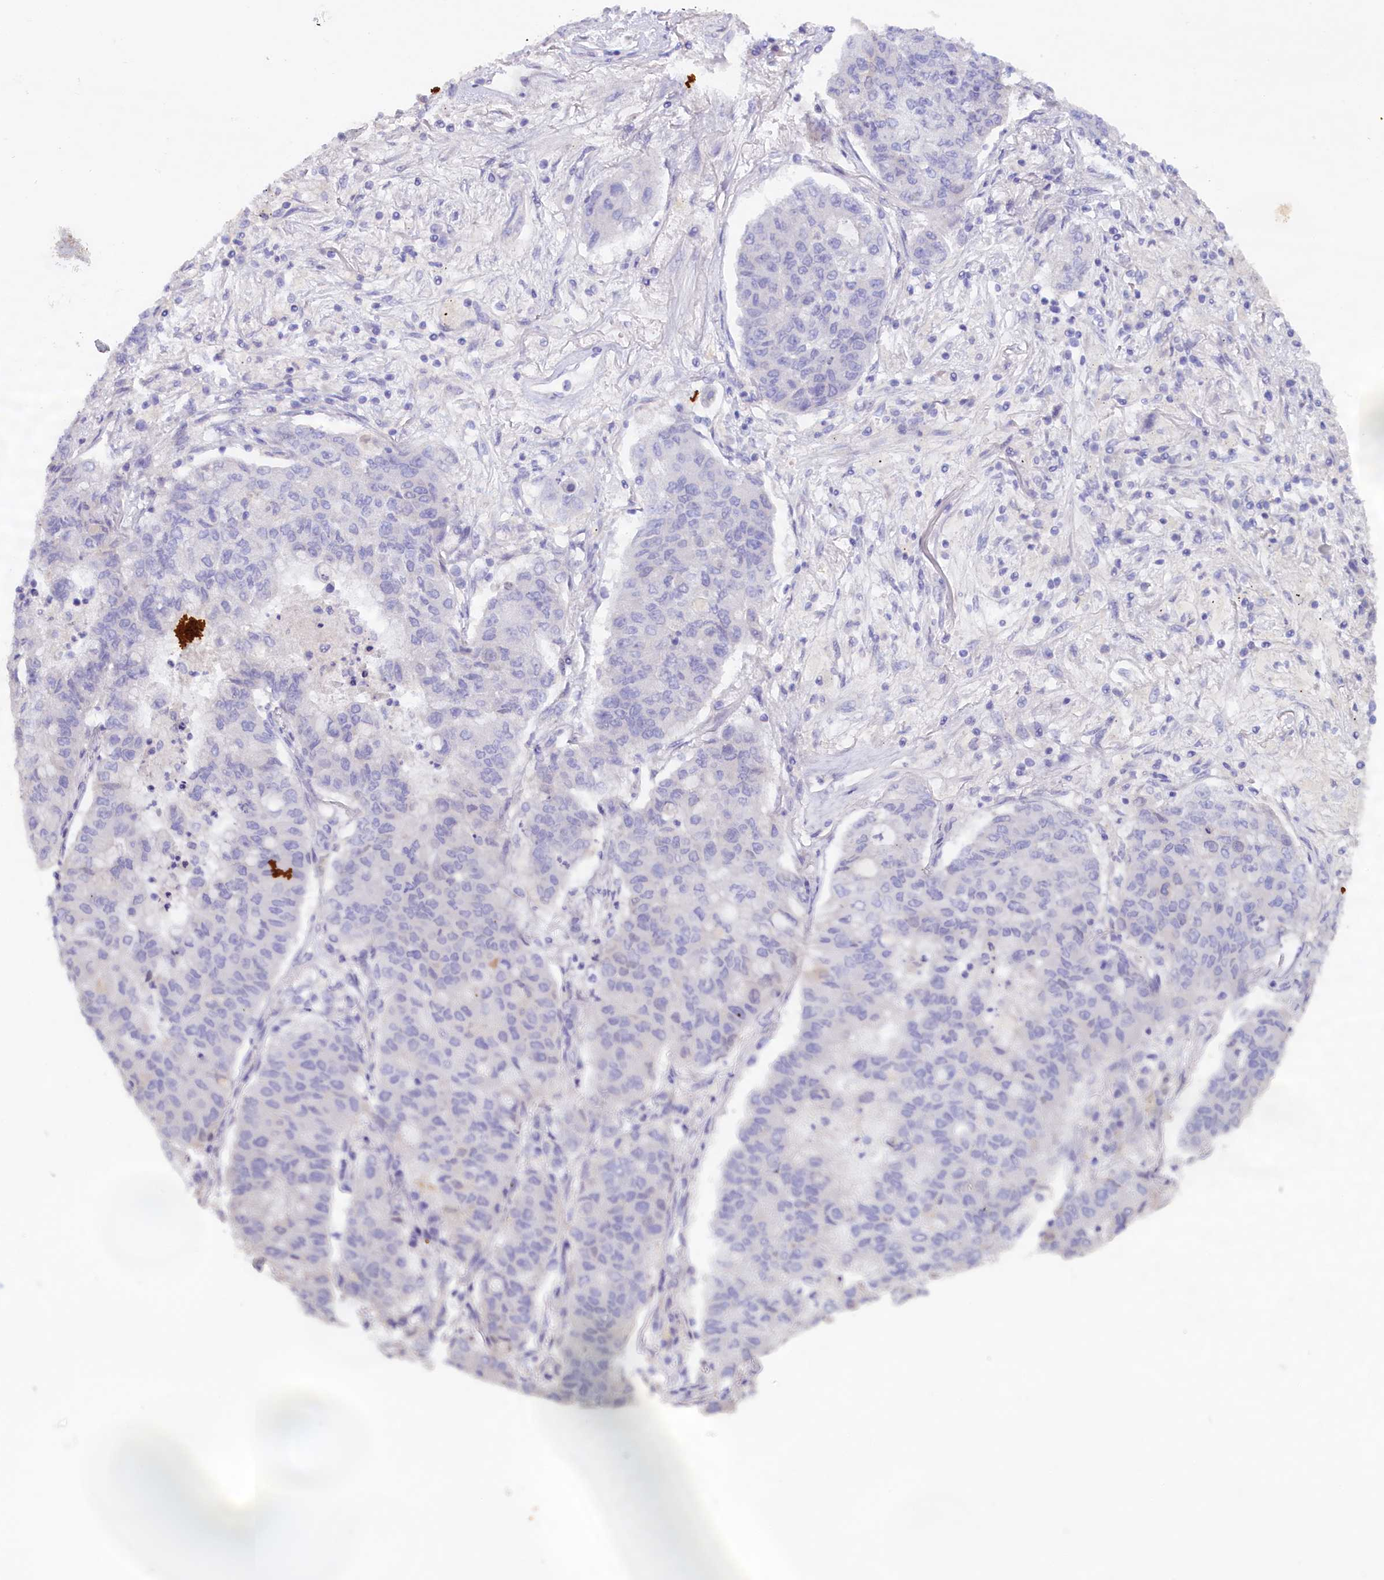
{"staining": {"intensity": "negative", "quantity": "none", "location": "none"}, "tissue": "lung cancer", "cell_type": "Tumor cells", "image_type": "cancer", "snomed": [{"axis": "morphology", "description": "Squamous cell carcinoma, NOS"}, {"axis": "topography", "description": "Lung"}], "caption": "A photomicrograph of human lung cancer is negative for staining in tumor cells.", "gene": "ZSWIM4", "patient": {"sex": "male", "age": 74}}